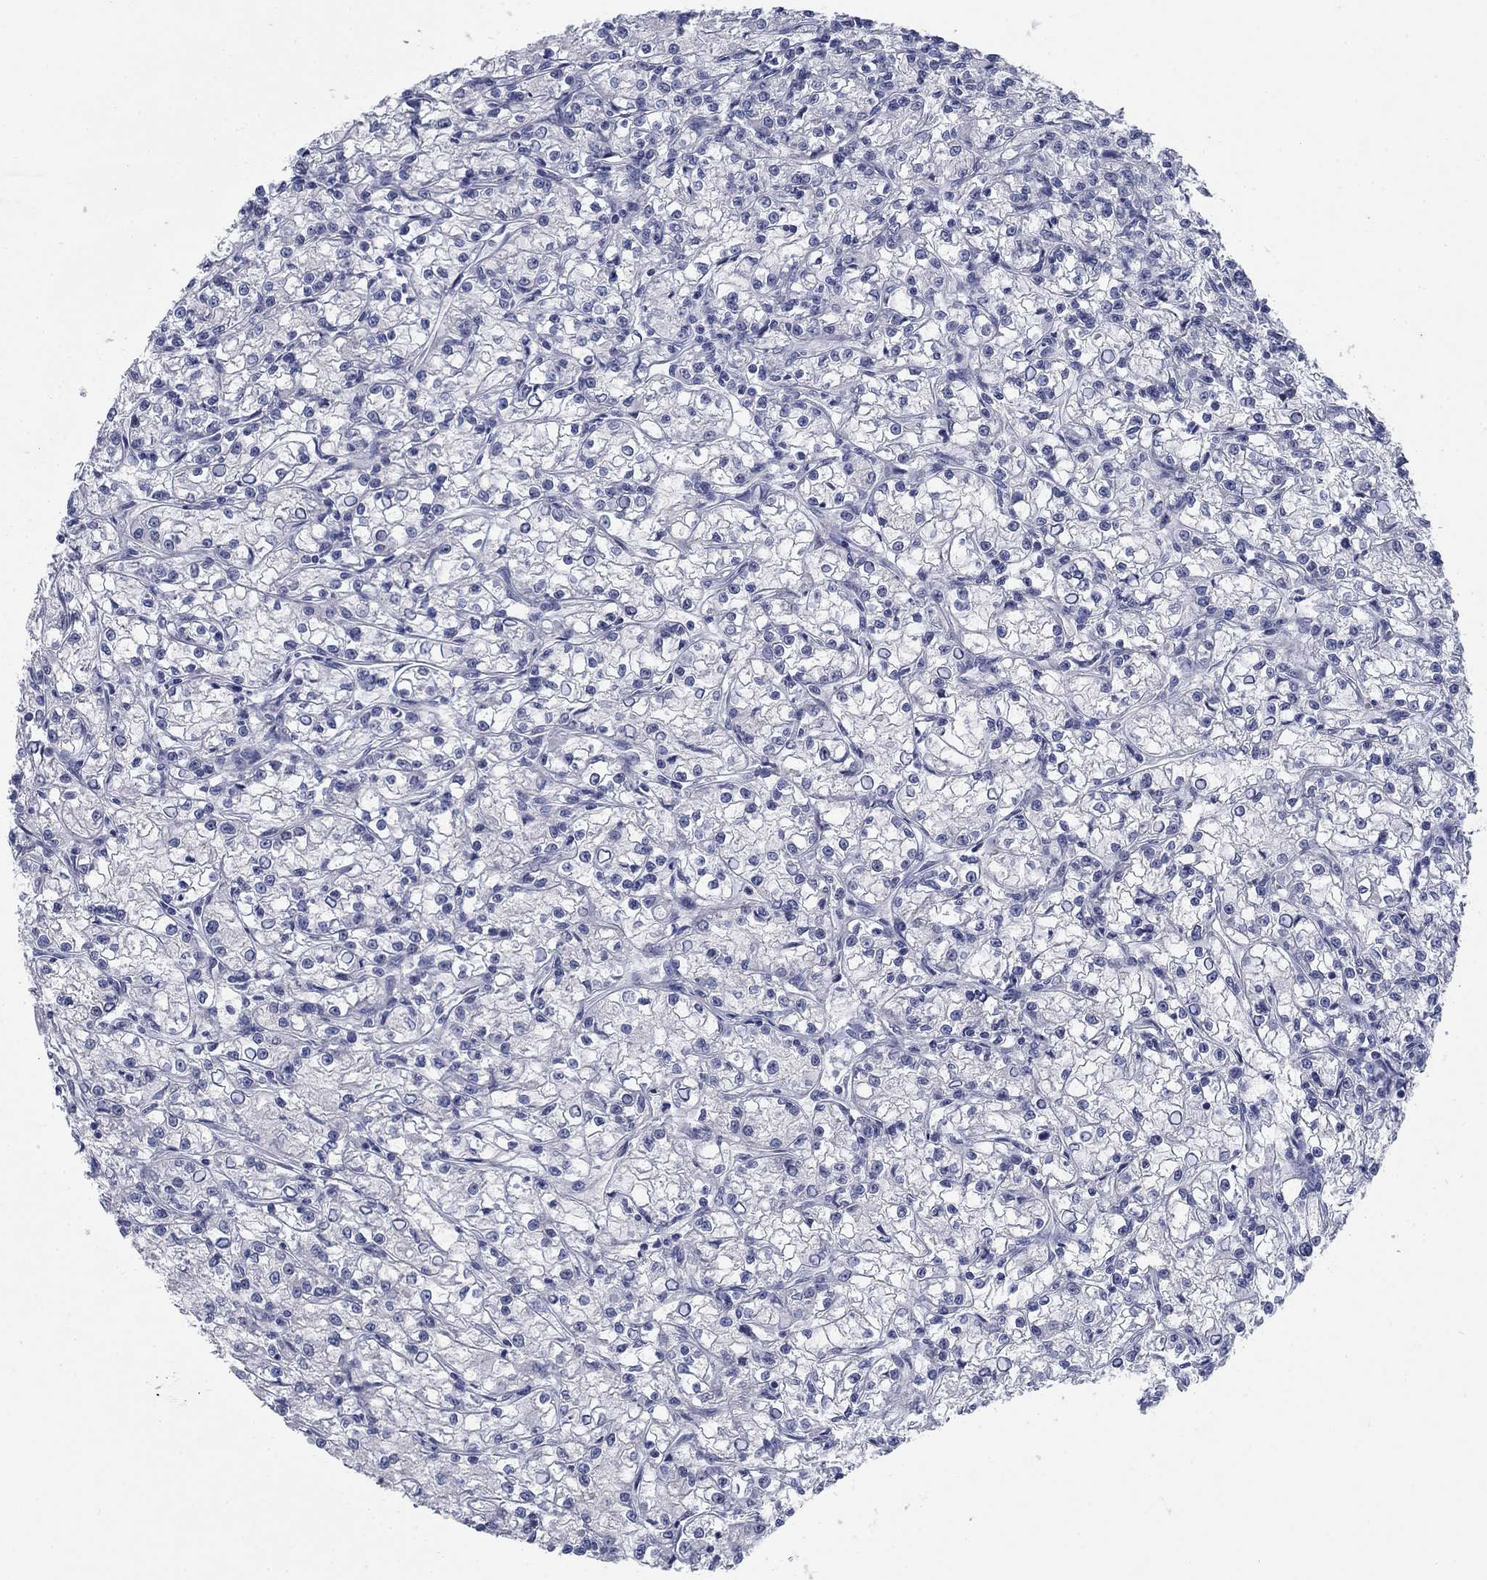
{"staining": {"intensity": "negative", "quantity": "none", "location": "none"}, "tissue": "renal cancer", "cell_type": "Tumor cells", "image_type": "cancer", "snomed": [{"axis": "morphology", "description": "Adenocarcinoma, NOS"}, {"axis": "topography", "description": "Kidney"}], "caption": "IHC micrograph of neoplastic tissue: adenocarcinoma (renal) stained with DAB displays no significant protein expression in tumor cells.", "gene": "DNER", "patient": {"sex": "female", "age": 59}}